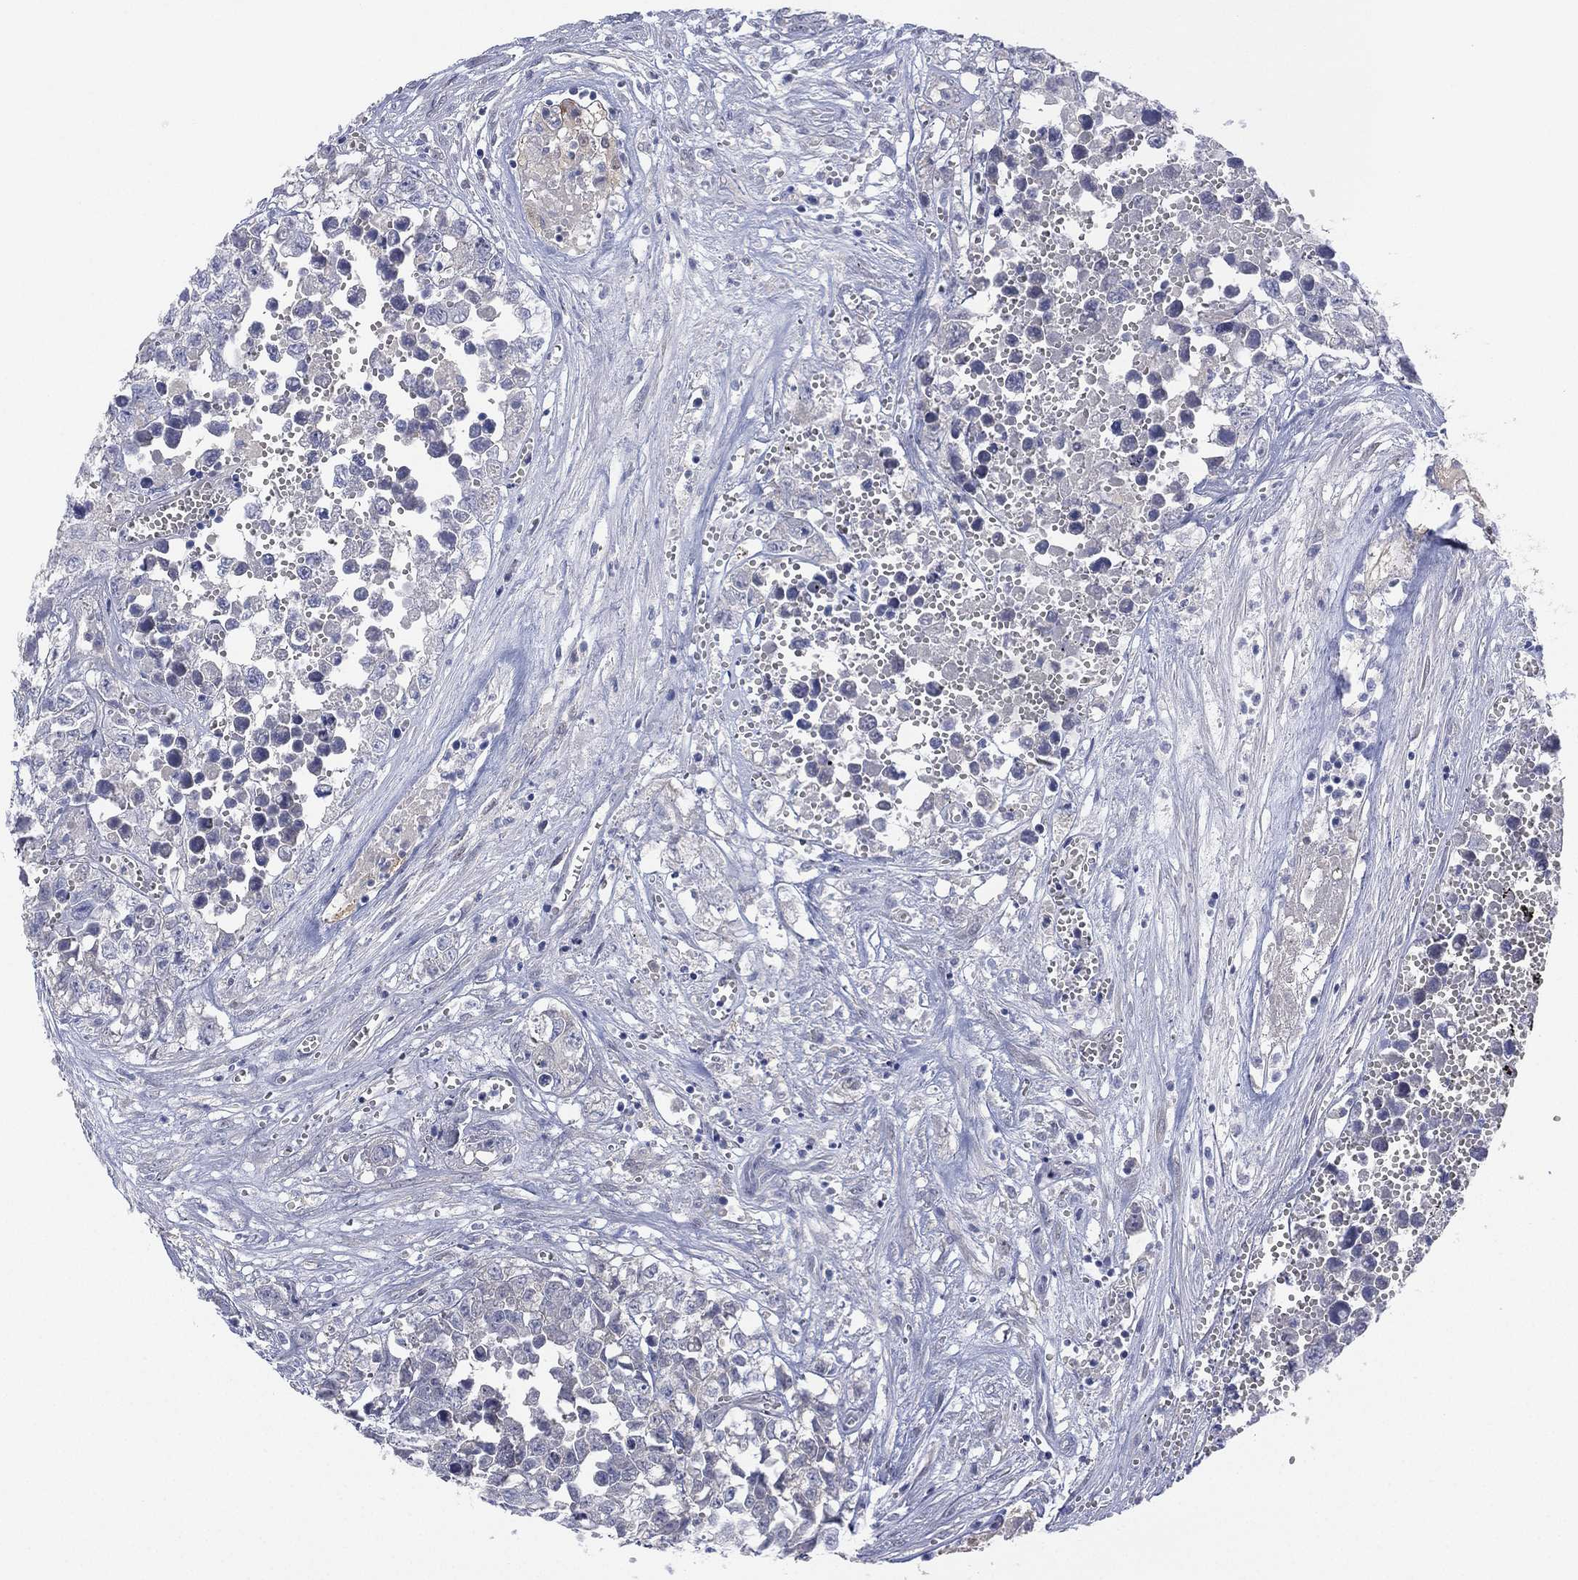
{"staining": {"intensity": "negative", "quantity": "none", "location": "none"}, "tissue": "testis cancer", "cell_type": "Tumor cells", "image_type": "cancer", "snomed": [{"axis": "morphology", "description": "Seminoma, NOS"}, {"axis": "morphology", "description": "Carcinoma, Embryonal, NOS"}, {"axis": "topography", "description": "Testis"}], "caption": "High magnification brightfield microscopy of testis cancer (seminoma) stained with DAB (3,3'-diaminobenzidine) (brown) and counterstained with hematoxylin (blue): tumor cells show no significant positivity. (DAB (3,3'-diaminobenzidine) IHC with hematoxylin counter stain).", "gene": "DDAH1", "patient": {"sex": "male", "age": 22}}